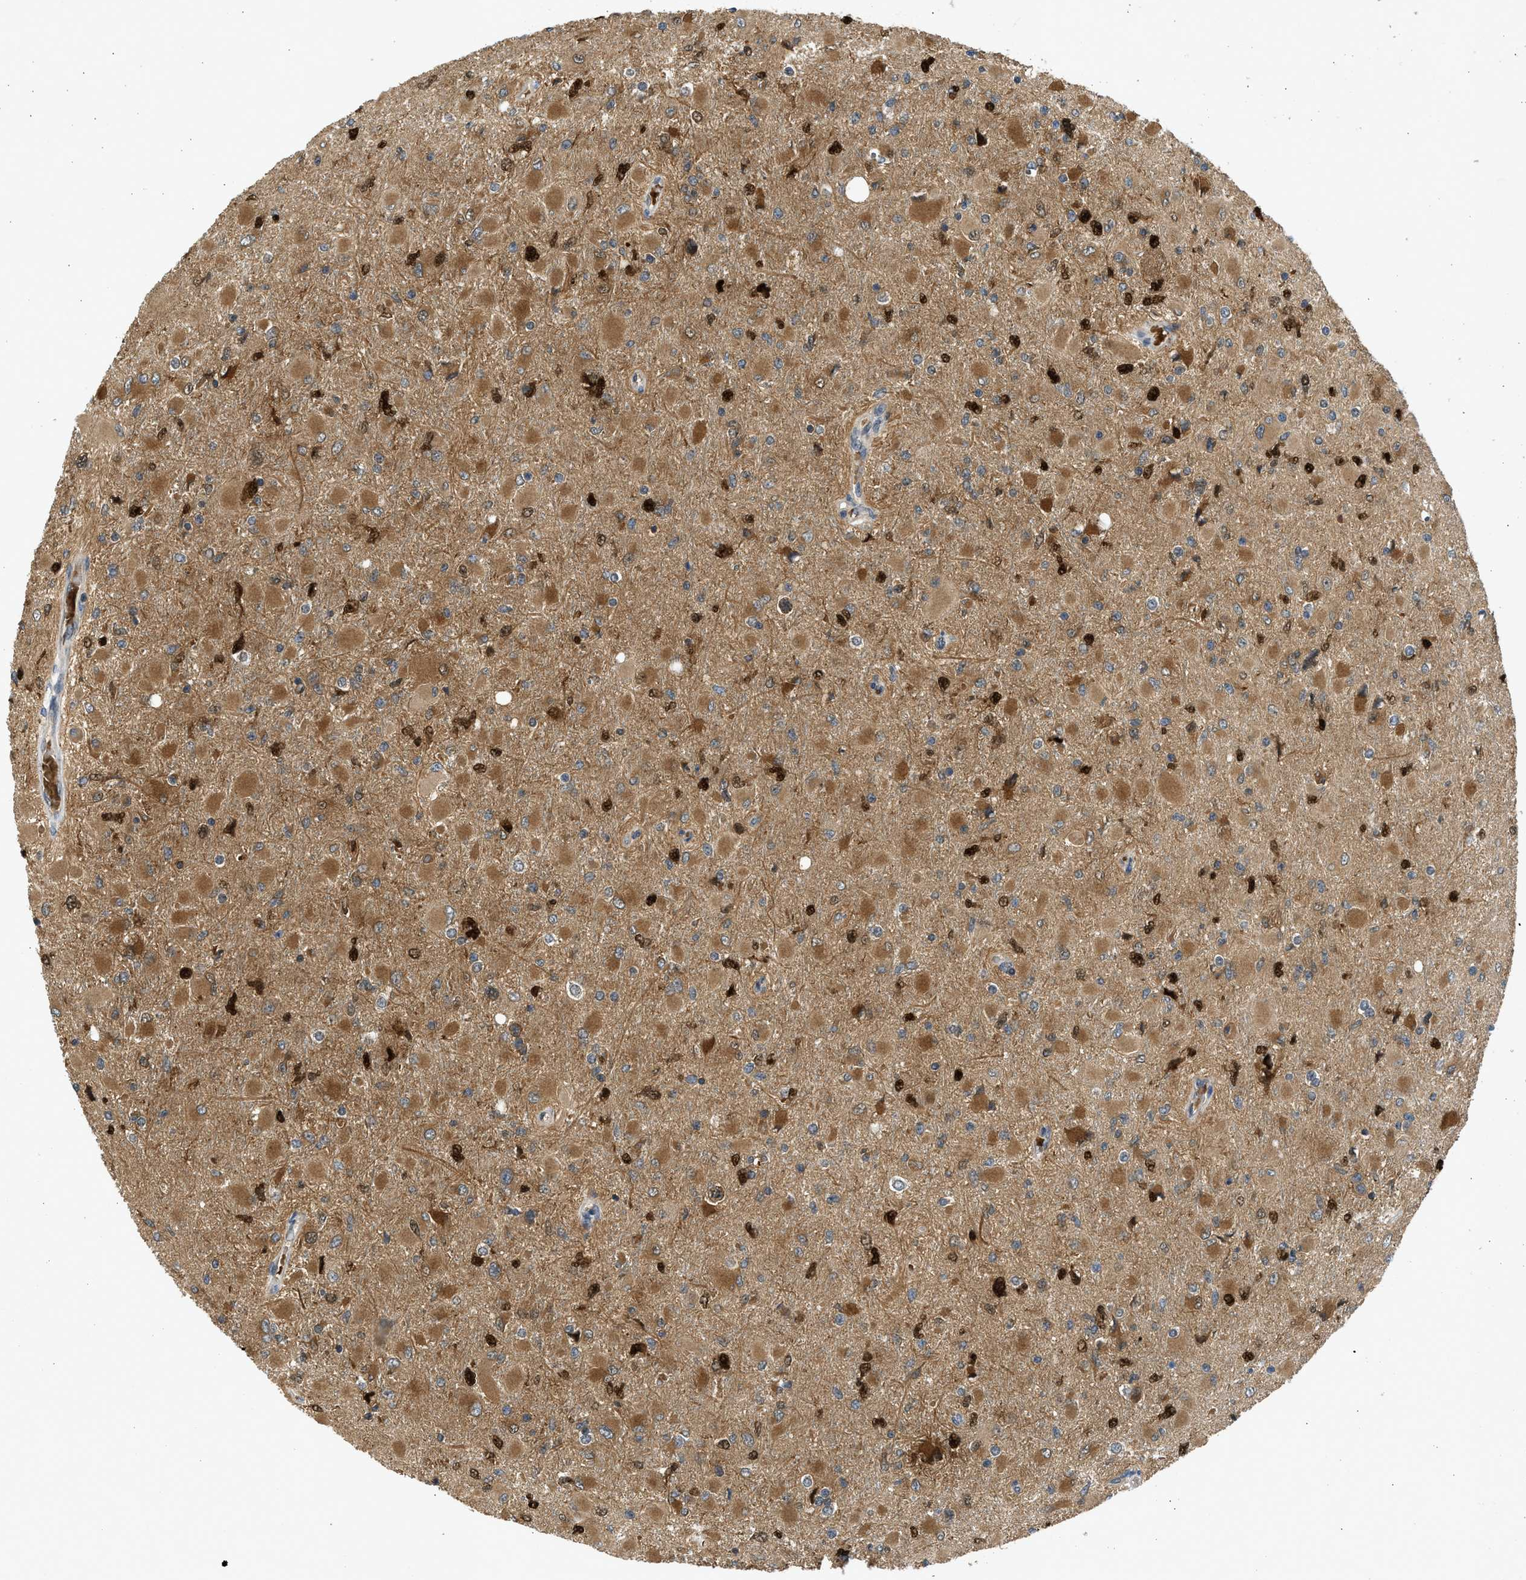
{"staining": {"intensity": "strong", "quantity": ">75%", "location": "cytoplasmic/membranous,nuclear"}, "tissue": "glioma", "cell_type": "Tumor cells", "image_type": "cancer", "snomed": [{"axis": "morphology", "description": "Glioma, malignant, High grade"}, {"axis": "topography", "description": "Cerebral cortex"}], "caption": "The immunohistochemical stain highlights strong cytoplasmic/membranous and nuclear positivity in tumor cells of glioma tissue. Using DAB (brown) and hematoxylin (blue) stains, captured at high magnification using brightfield microscopy.", "gene": "MAPK7", "patient": {"sex": "female", "age": 36}}